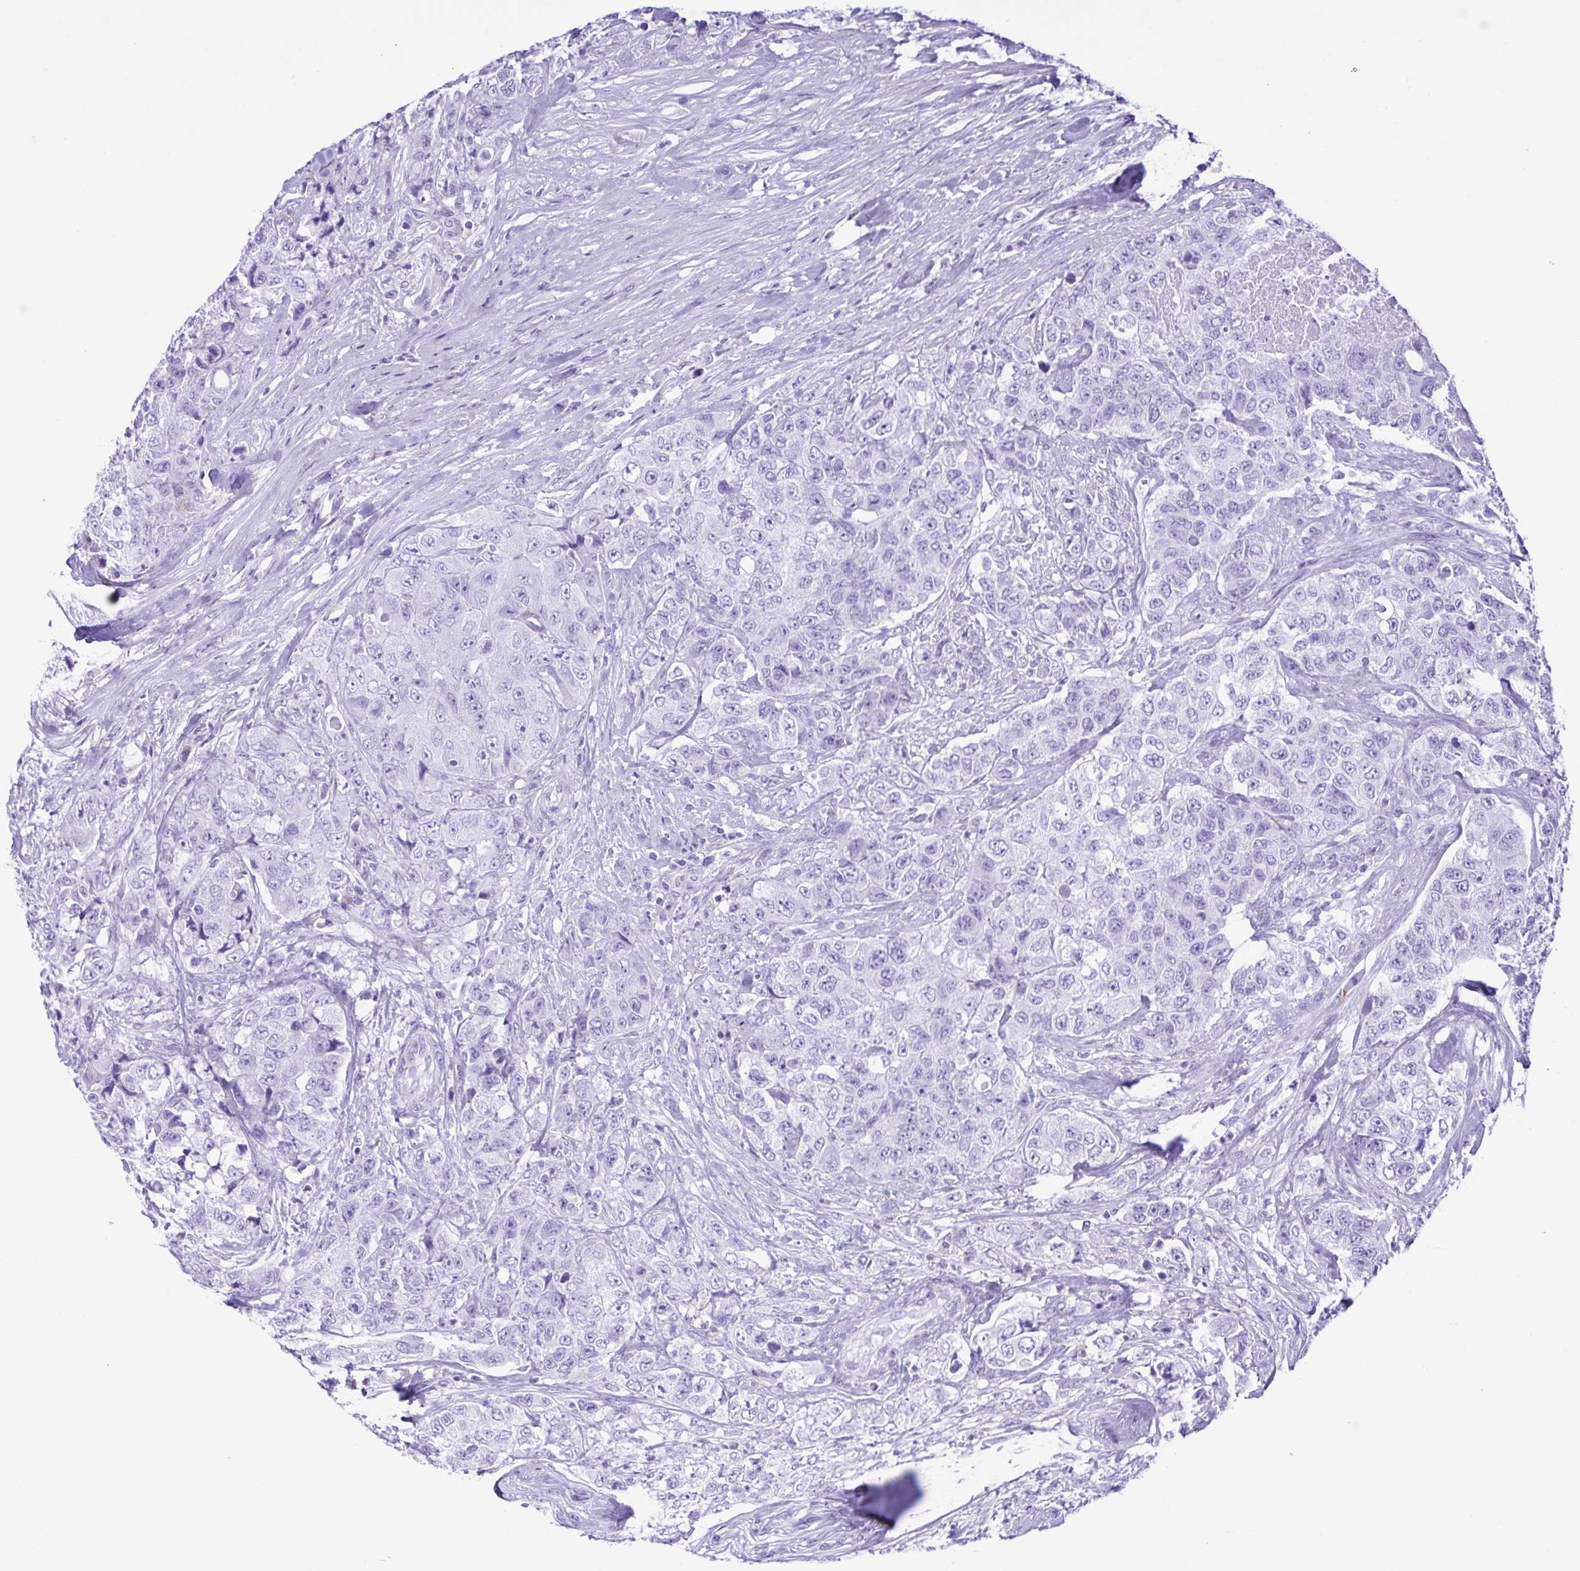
{"staining": {"intensity": "negative", "quantity": "none", "location": "none"}, "tissue": "urothelial cancer", "cell_type": "Tumor cells", "image_type": "cancer", "snomed": [{"axis": "morphology", "description": "Urothelial carcinoma, High grade"}, {"axis": "topography", "description": "Urinary bladder"}], "caption": "High magnification brightfield microscopy of urothelial carcinoma (high-grade) stained with DAB (3,3'-diaminobenzidine) (brown) and counterstained with hematoxylin (blue): tumor cells show no significant expression.", "gene": "GPR17", "patient": {"sex": "female", "age": 78}}